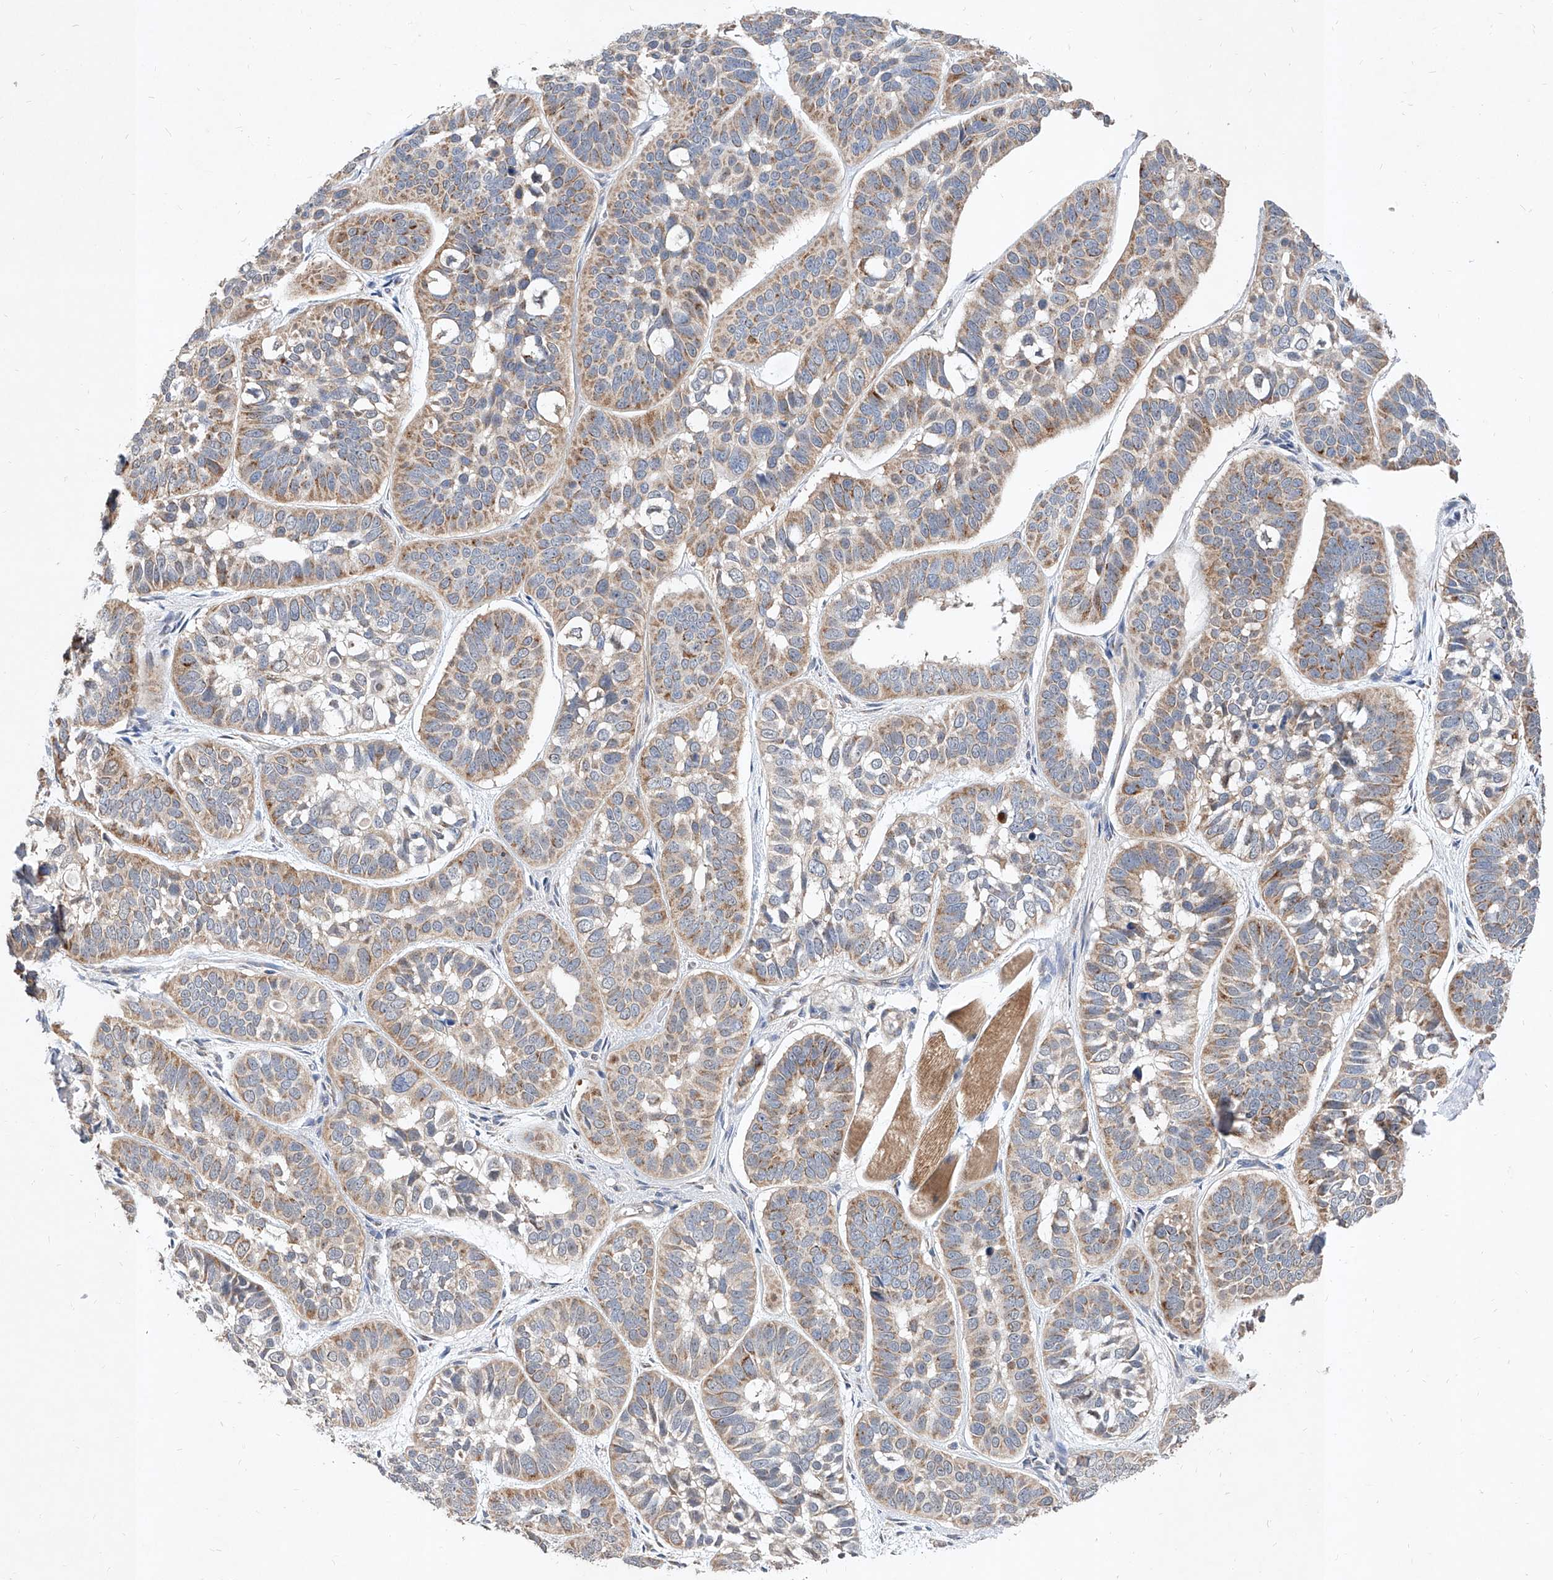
{"staining": {"intensity": "moderate", "quantity": ">75%", "location": "cytoplasmic/membranous"}, "tissue": "skin cancer", "cell_type": "Tumor cells", "image_type": "cancer", "snomed": [{"axis": "morphology", "description": "Basal cell carcinoma"}, {"axis": "topography", "description": "Skin"}], "caption": "A high-resolution histopathology image shows immunohistochemistry staining of skin basal cell carcinoma, which displays moderate cytoplasmic/membranous positivity in approximately >75% of tumor cells.", "gene": "MFSD4B", "patient": {"sex": "male", "age": 62}}